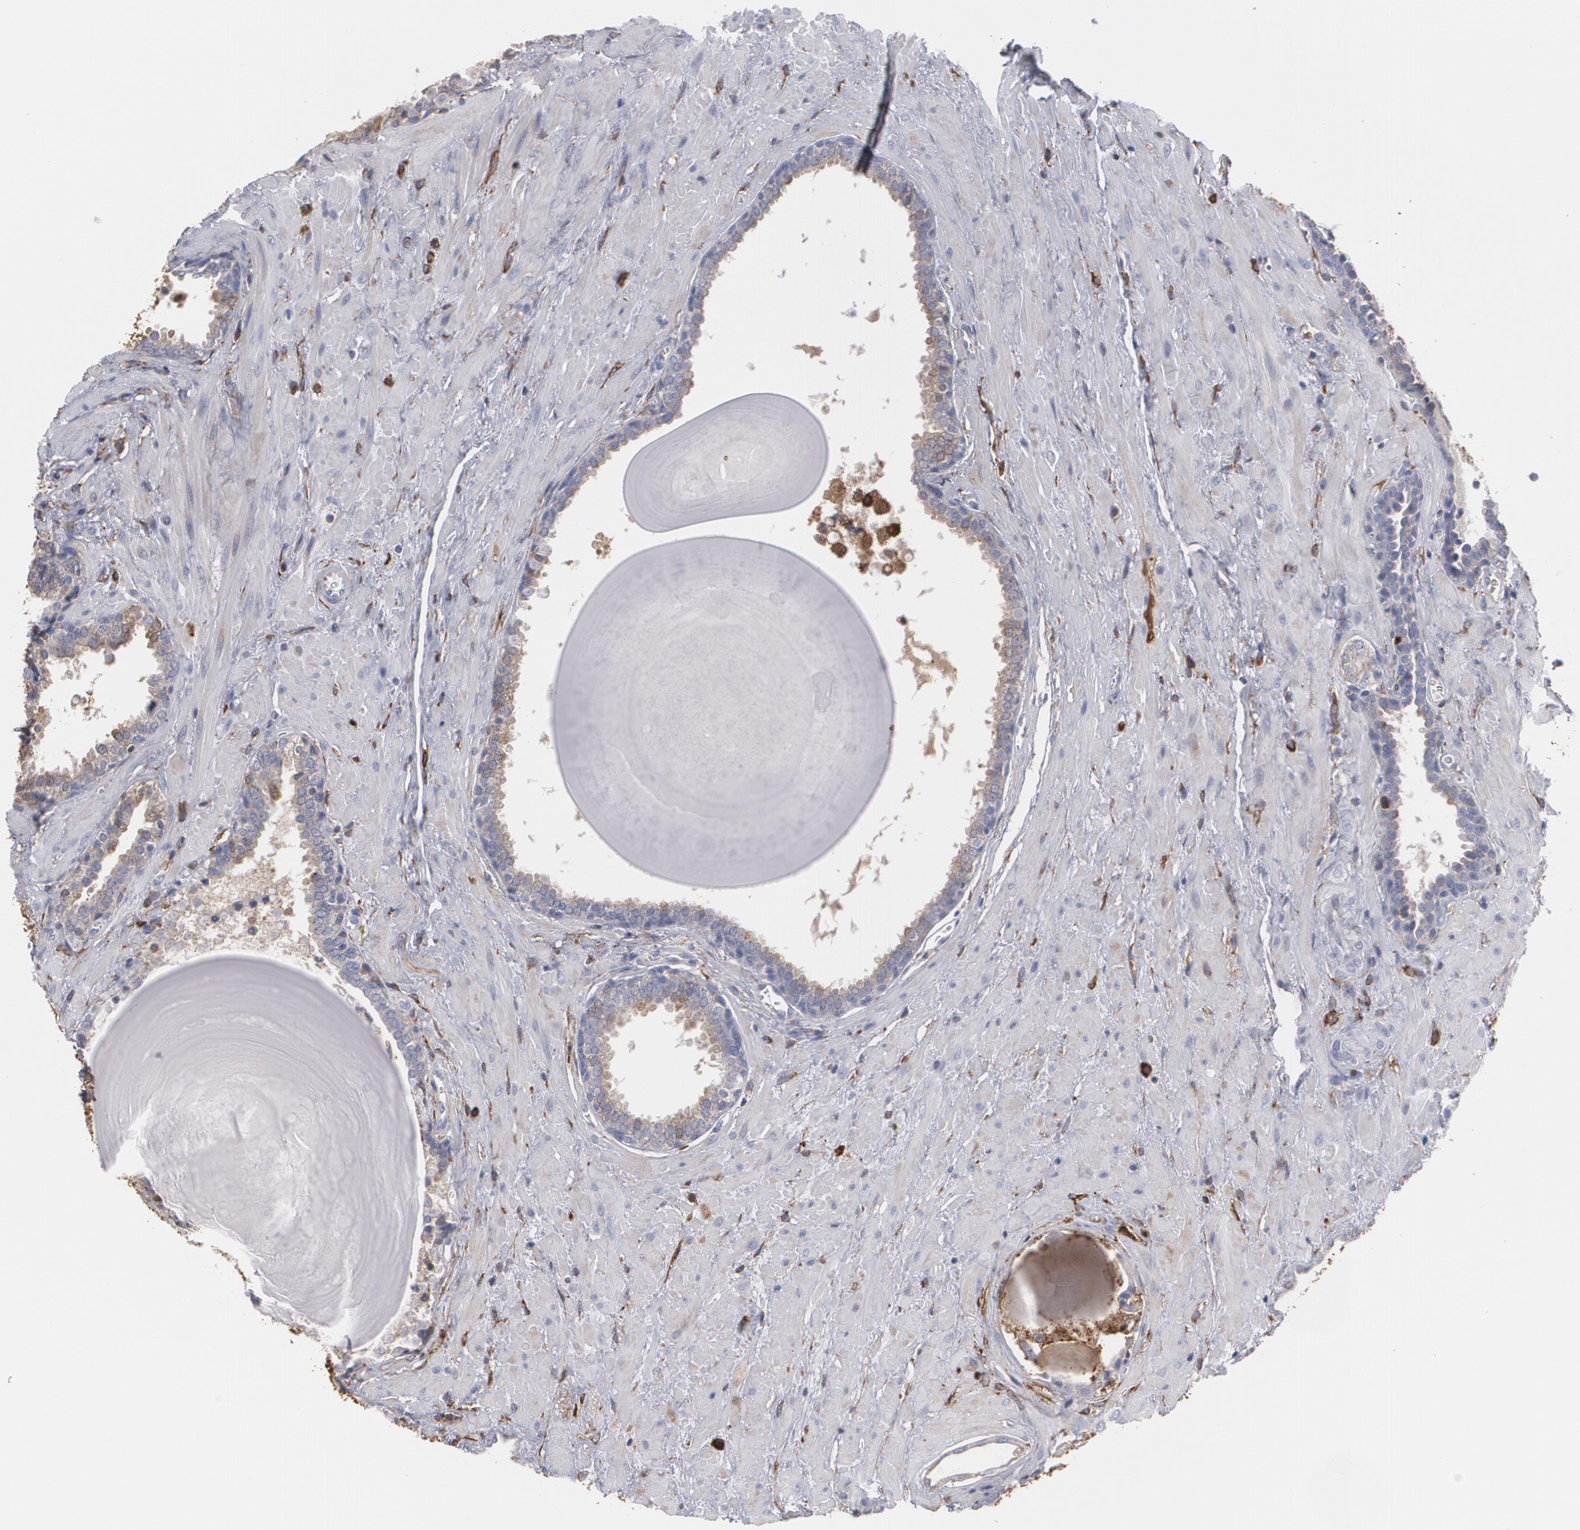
{"staining": {"intensity": "moderate", "quantity": "25%-75%", "location": "cytoplasmic/membranous"}, "tissue": "prostate", "cell_type": "Glandular cells", "image_type": "normal", "snomed": [{"axis": "morphology", "description": "Normal tissue, NOS"}, {"axis": "topography", "description": "Prostate"}], "caption": "IHC micrograph of benign human prostate stained for a protein (brown), which shows medium levels of moderate cytoplasmic/membranous positivity in approximately 25%-75% of glandular cells.", "gene": "ODC1", "patient": {"sex": "male", "age": 51}}